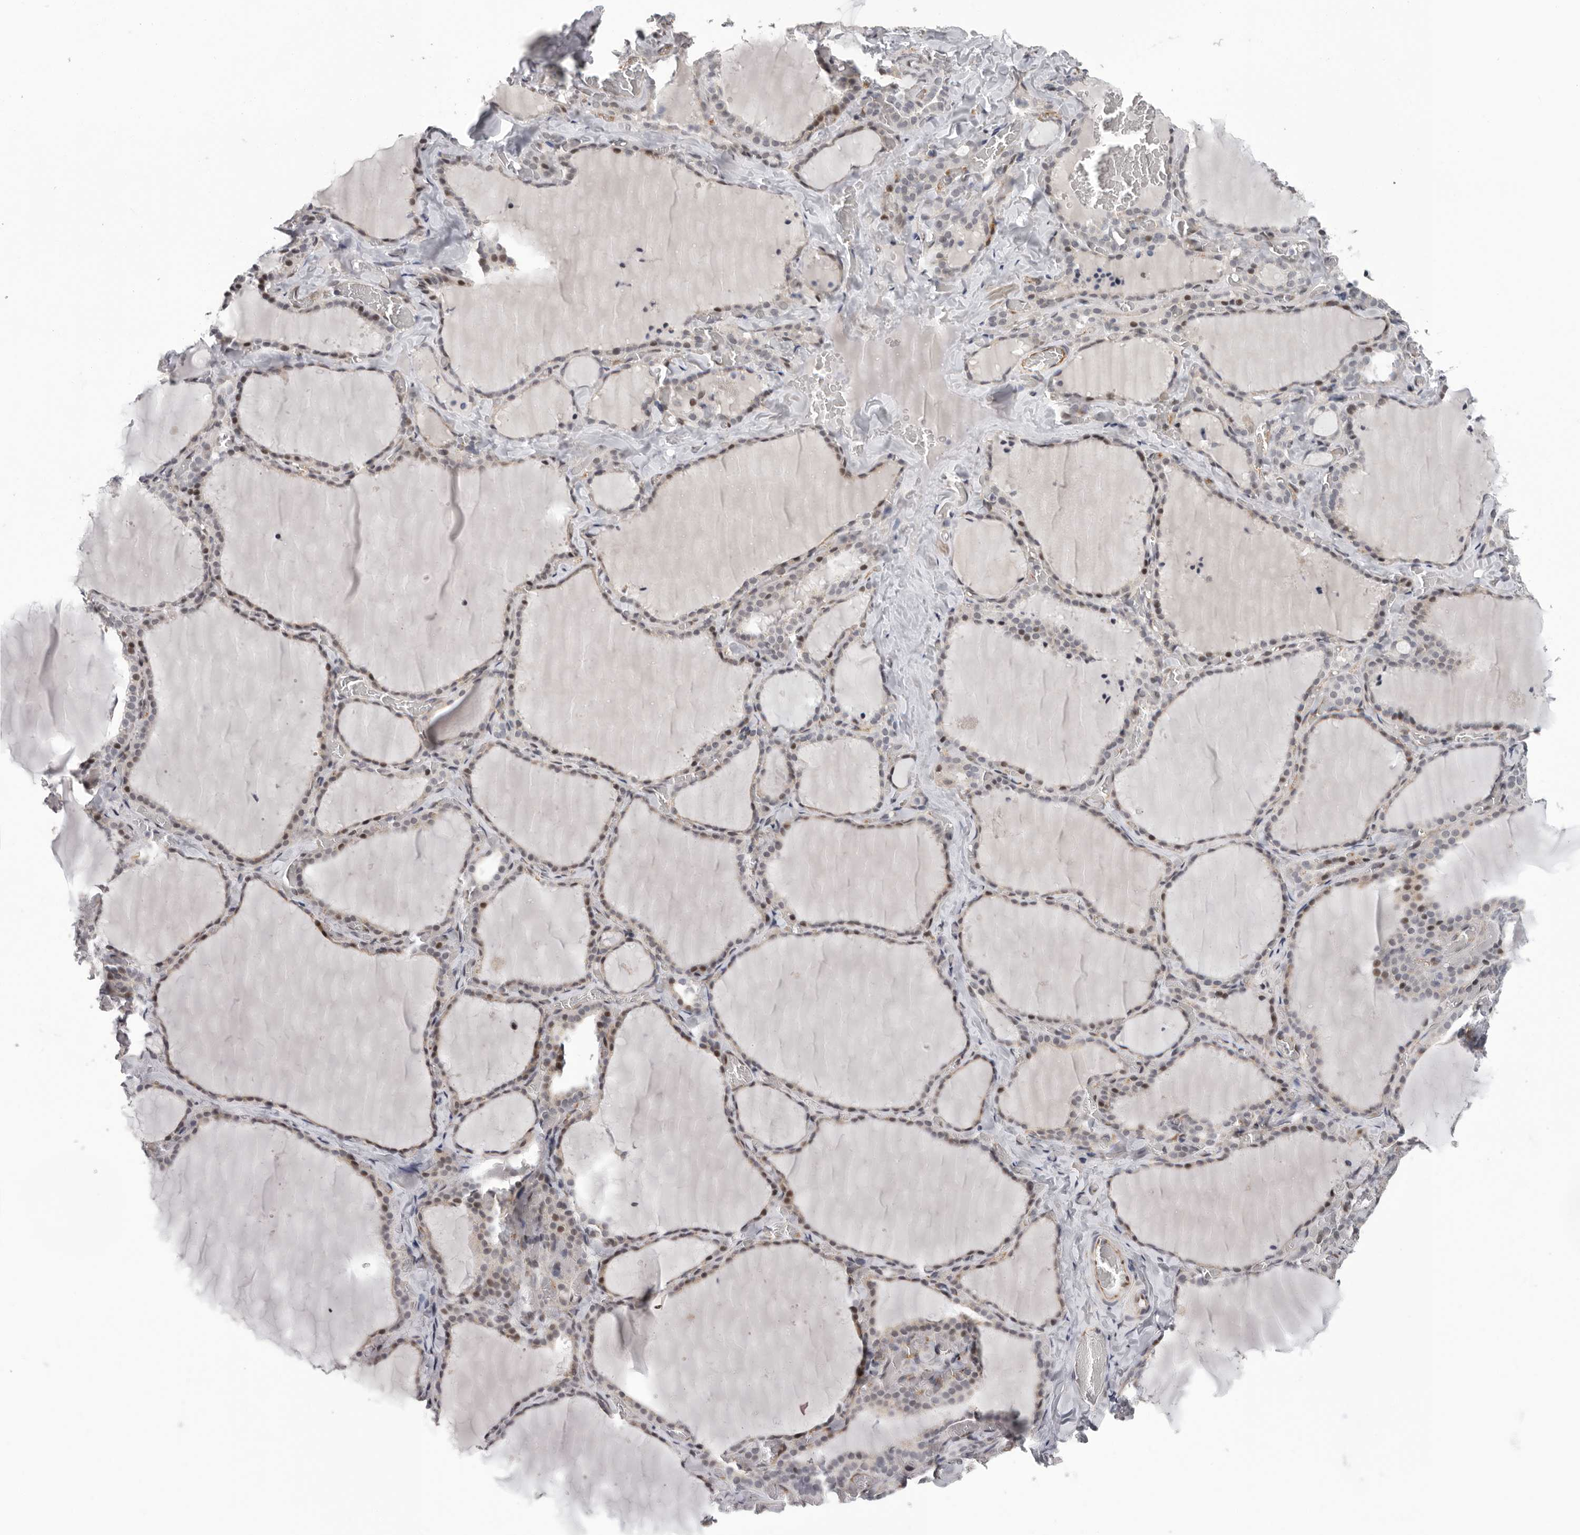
{"staining": {"intensity": "weak", "quantity": "<25%", "location": "nuclear"}, "tissue": "thyroid gland", "cell_type": "Glandular cells", "image_type": "normal", "snomed": [{"axis": "morphology", "description": "Normal tissue, NOS"}, {"axis": "topography", "description": "Thyroid gland"}], "caption": "Immunohistochemistry of benign thyroid gland exhibits no positivity in glandular cells.", "gene": "RALGPS2", "patient": {"sex": "female", "age": 22}}